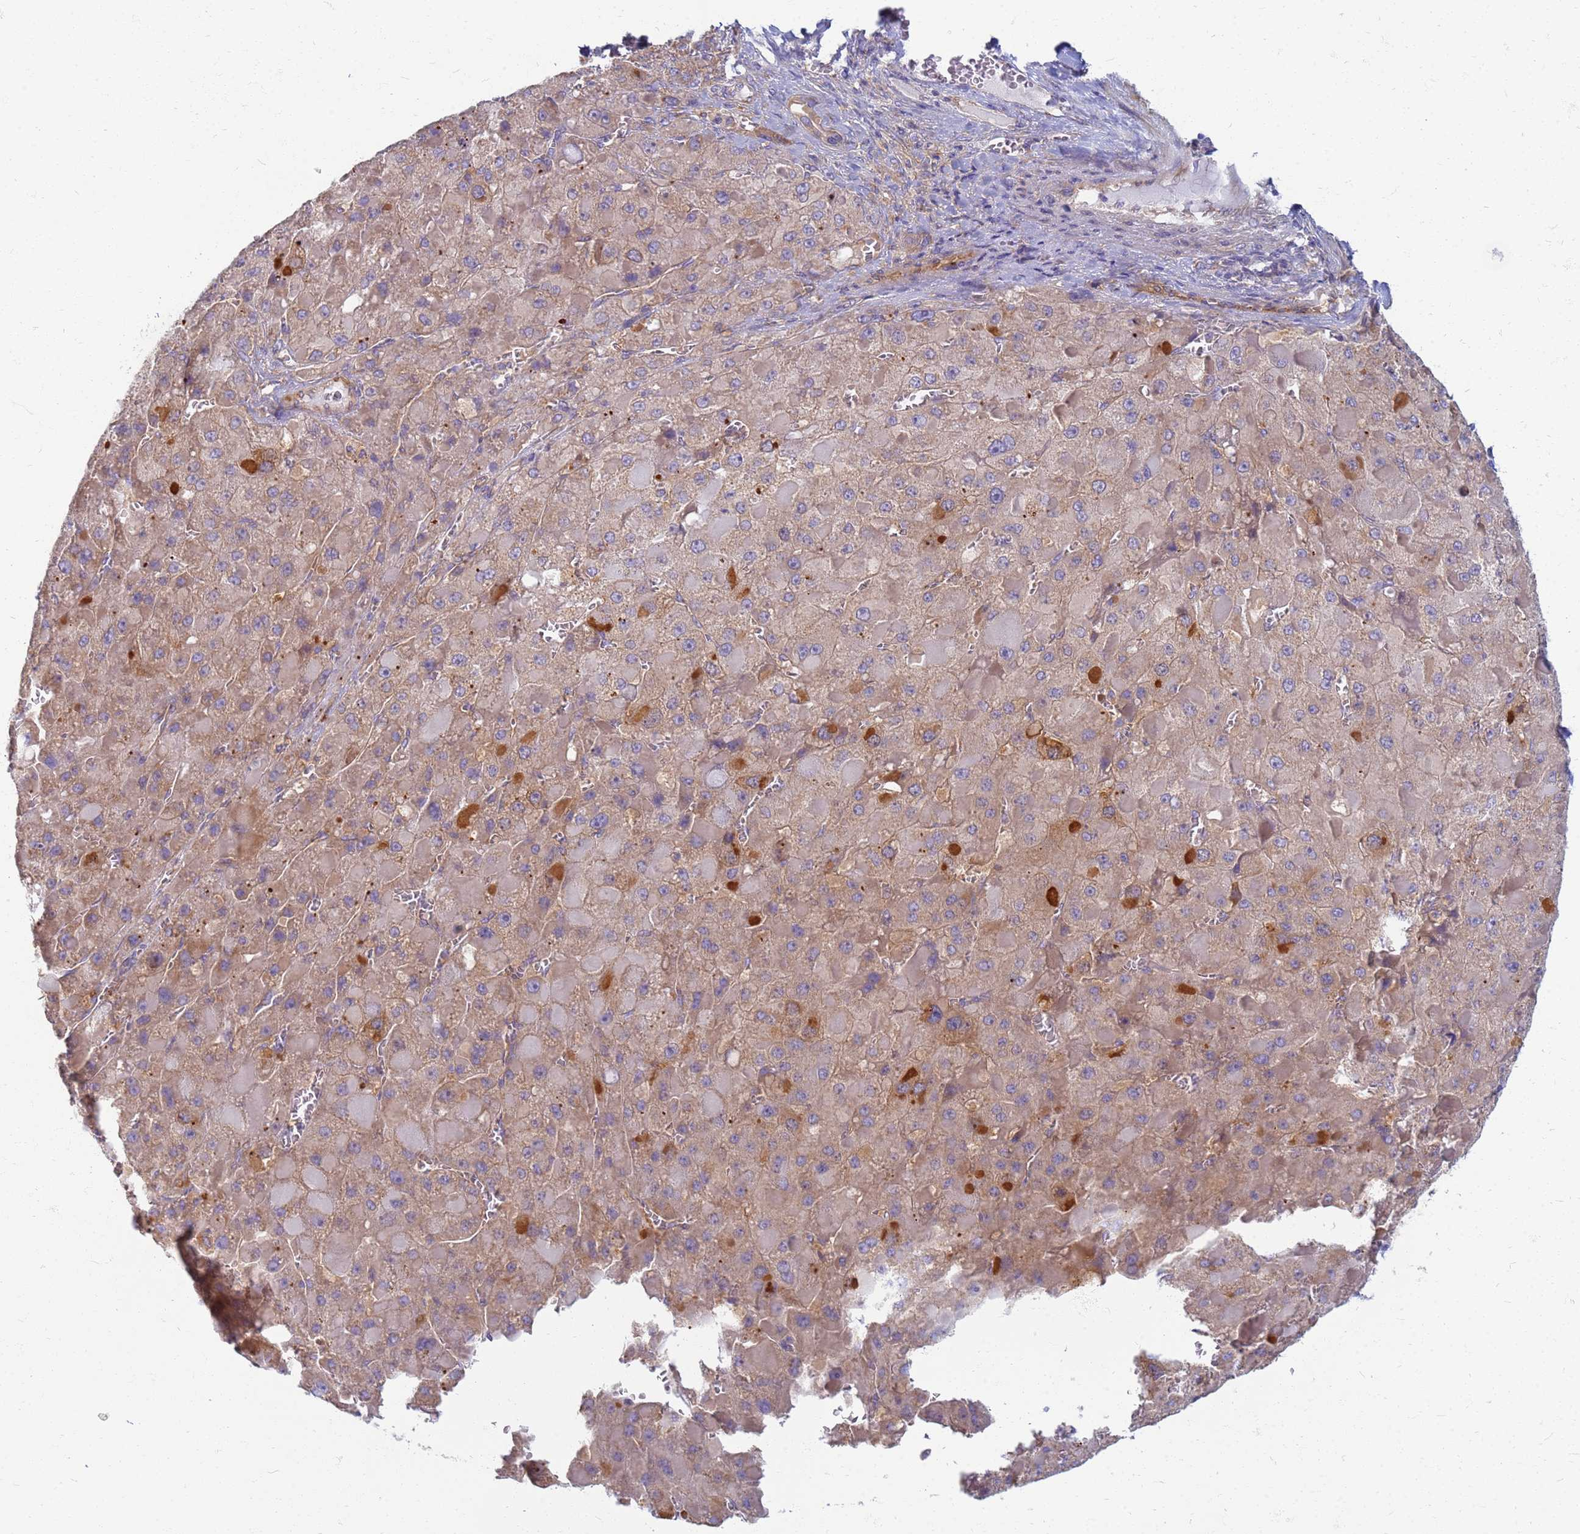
{"staining": {"intensity": "weak", "quantity": ">75%", "location": "cytoplasmic/membranous"}, "tissue": "liver cancer", "cell_type": "Tumor cells", "image_type": "cancer", "snomed": [{"axis": "morphology", "description": "Carcinoma, Hepatocellular, NOS"}, {"axis": "topography", "description": "Liver"}], "caption": "Hepatocellular carcinoma (liver) tissue shows weak cytoplasmic/membranous staining in approximately >75% of tumor cells, visualized by immunohistochemistry.", "gene": "EEA1", "patient": {"sex": "female", "age": 73}}